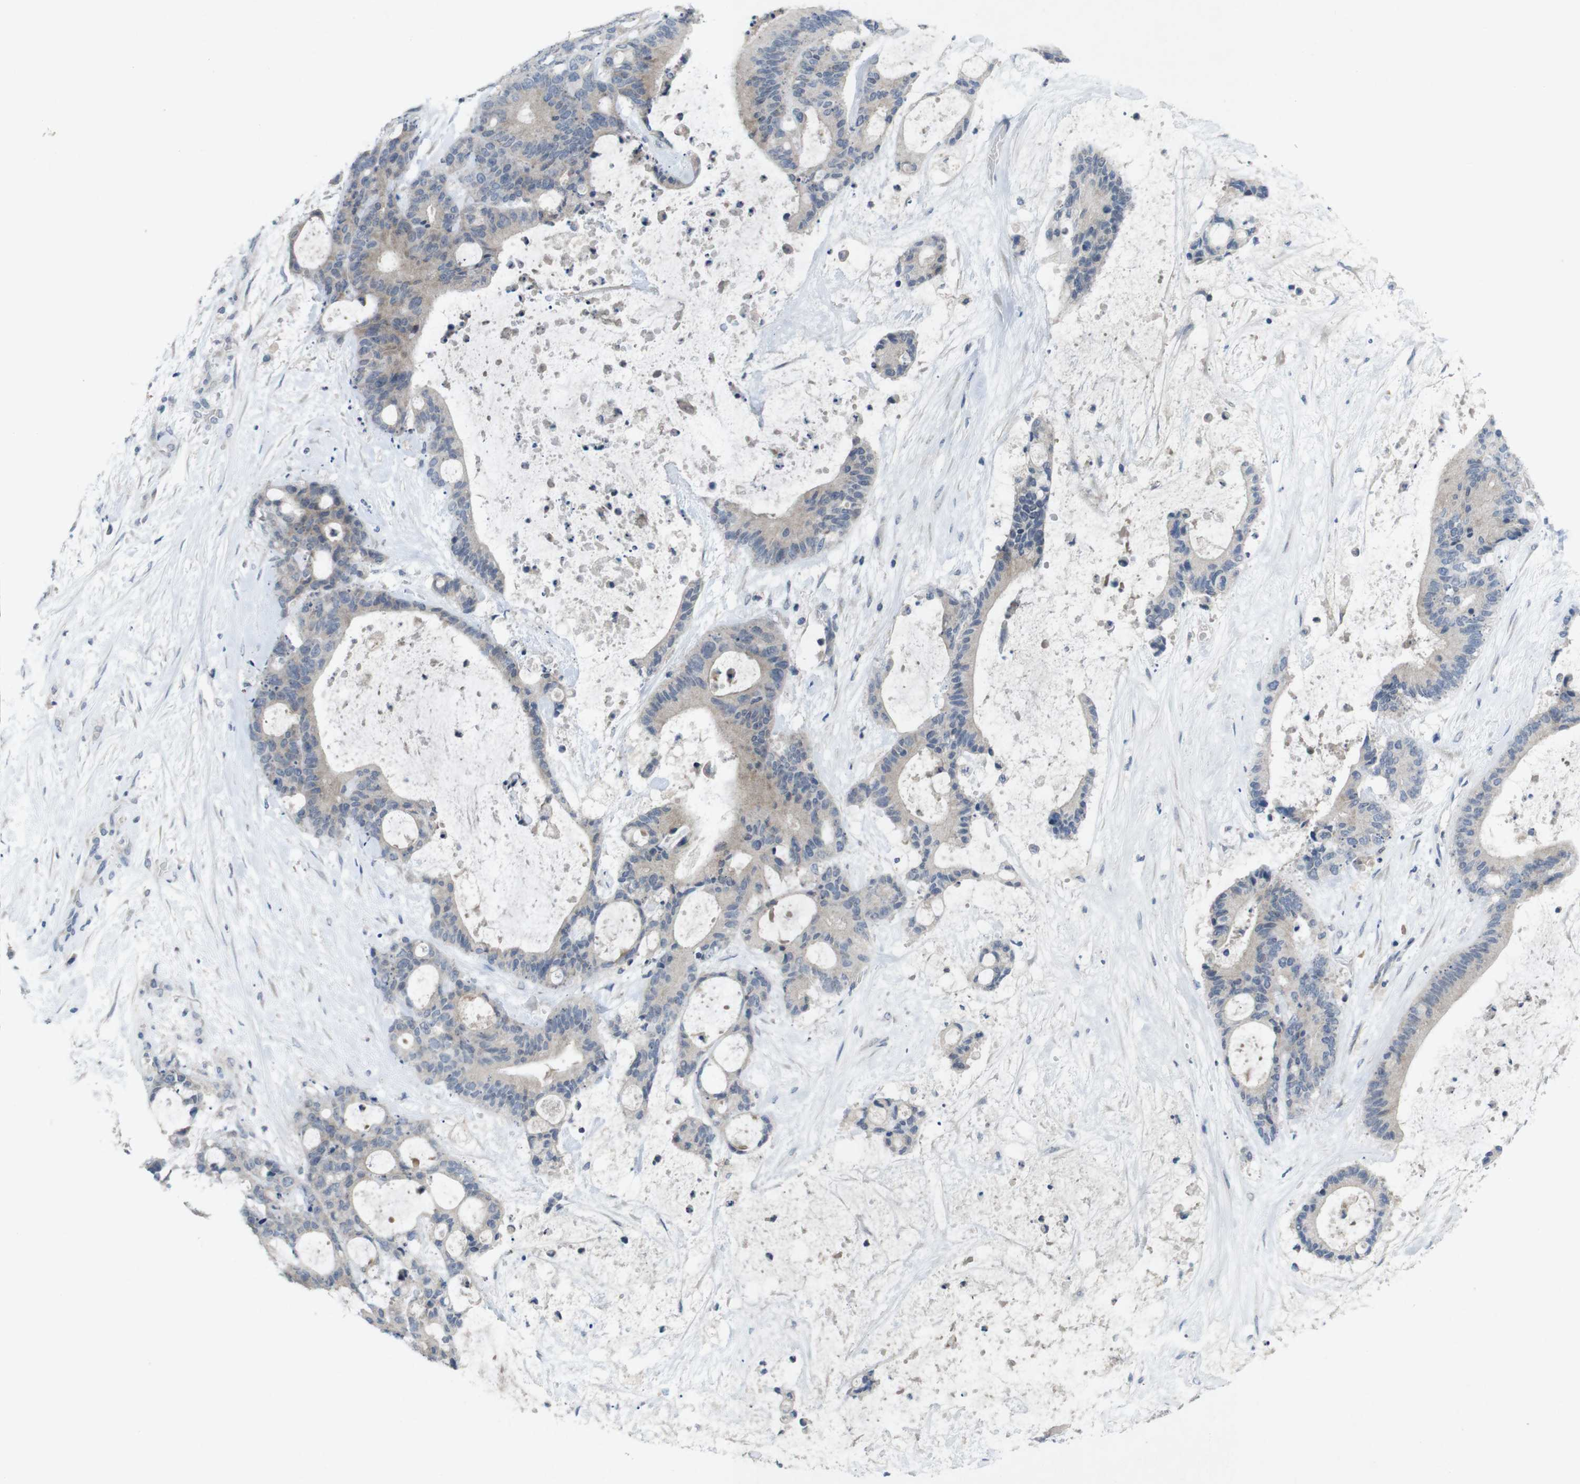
{"staining": {"intensity": "weak", "quantity": "25%-75%", "location": "cytoplasmic/membranous"}, "tissue": "liver cancer", "cell_type": "Tumor cells", "image_type": "cancer", "snomed": [{"axis": "morphology", "description": "Cholangiocarcinoma"}, {"axis": "topography", "description": "Liver"}], "caption": "A photomicrograph showing weak cytoplasmic/membranous positivity in approximately 25%-75% of tumor cells in liver cholangiocarcinoma, as visualized by brown immunohistochemical staining.", "gene": "SLAMF7", "patient": {"sex": "female", "age": 73}}